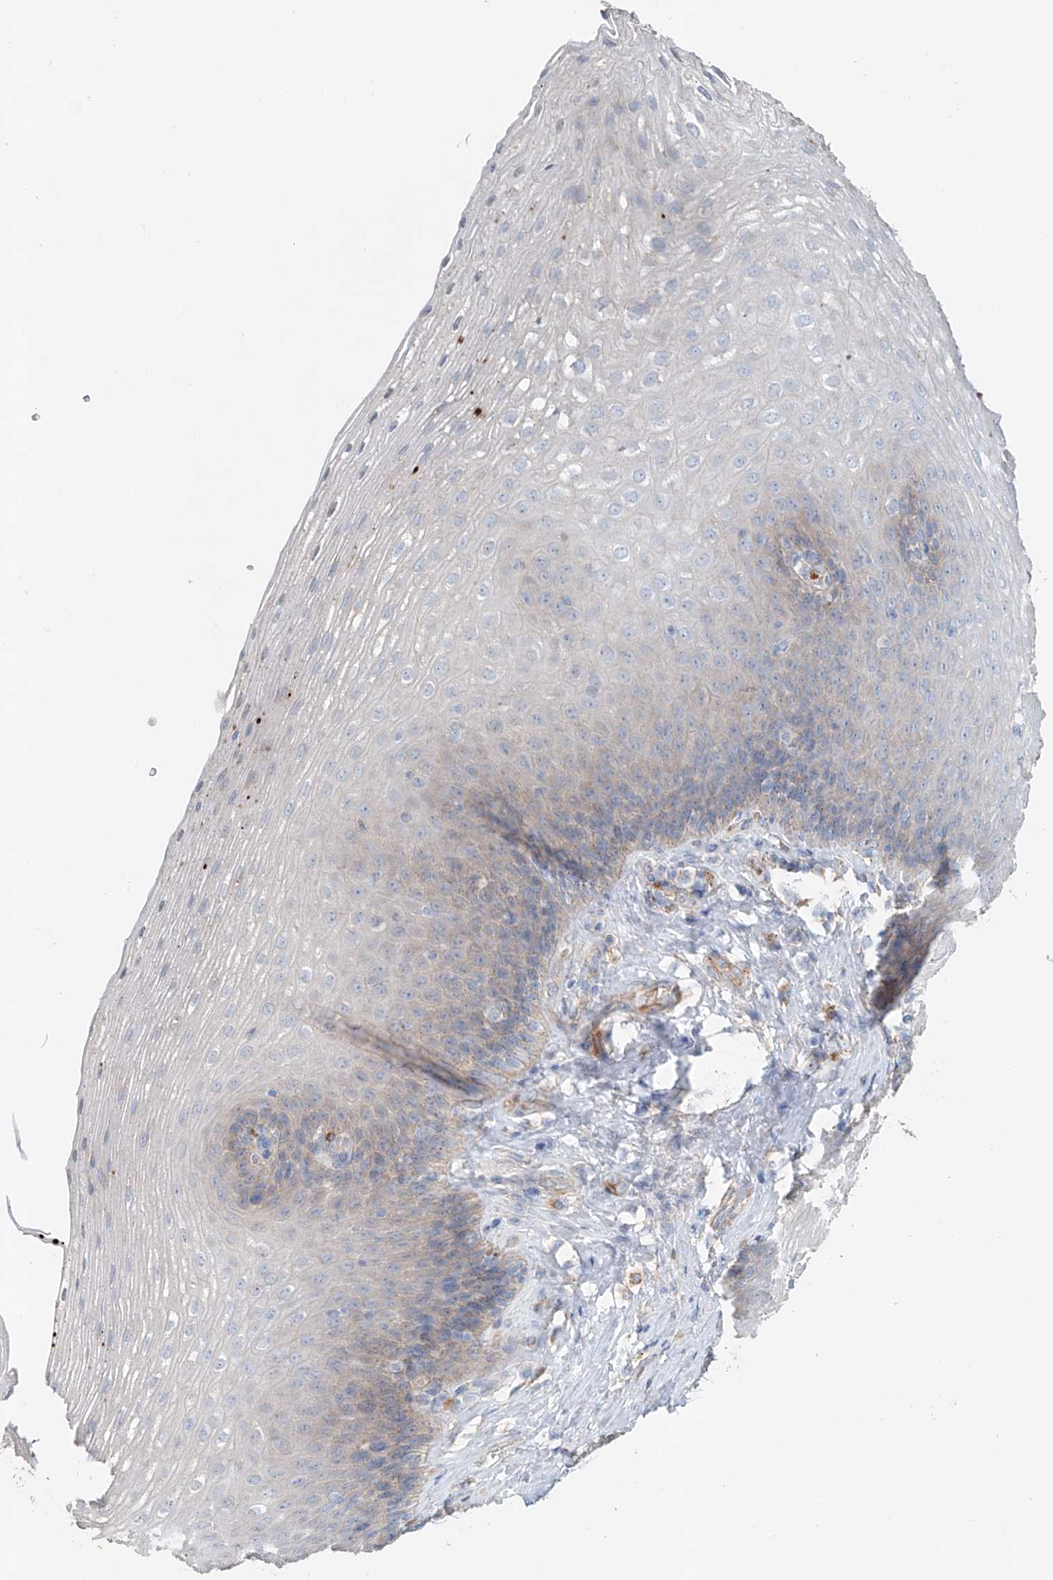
{"staining": {"intensity": "weak", "quantity": "<25%", "location": "cytoplasmic/membranous"}, "tissue": "esophagus", "cell_type": "Squamous epithelial cells", "image_type": "normal", "snomed": [{"axis": "morphology", "description": "Normal tissue, NOS"}, {"axis": "topography", "description": "Esophagus"}], "caption": "The histopathology image shows no significant positivity in squamous epithelial cells of esophagus.", "gene": "TRIM47", "patient": {"sex": "female", "age": 66}}